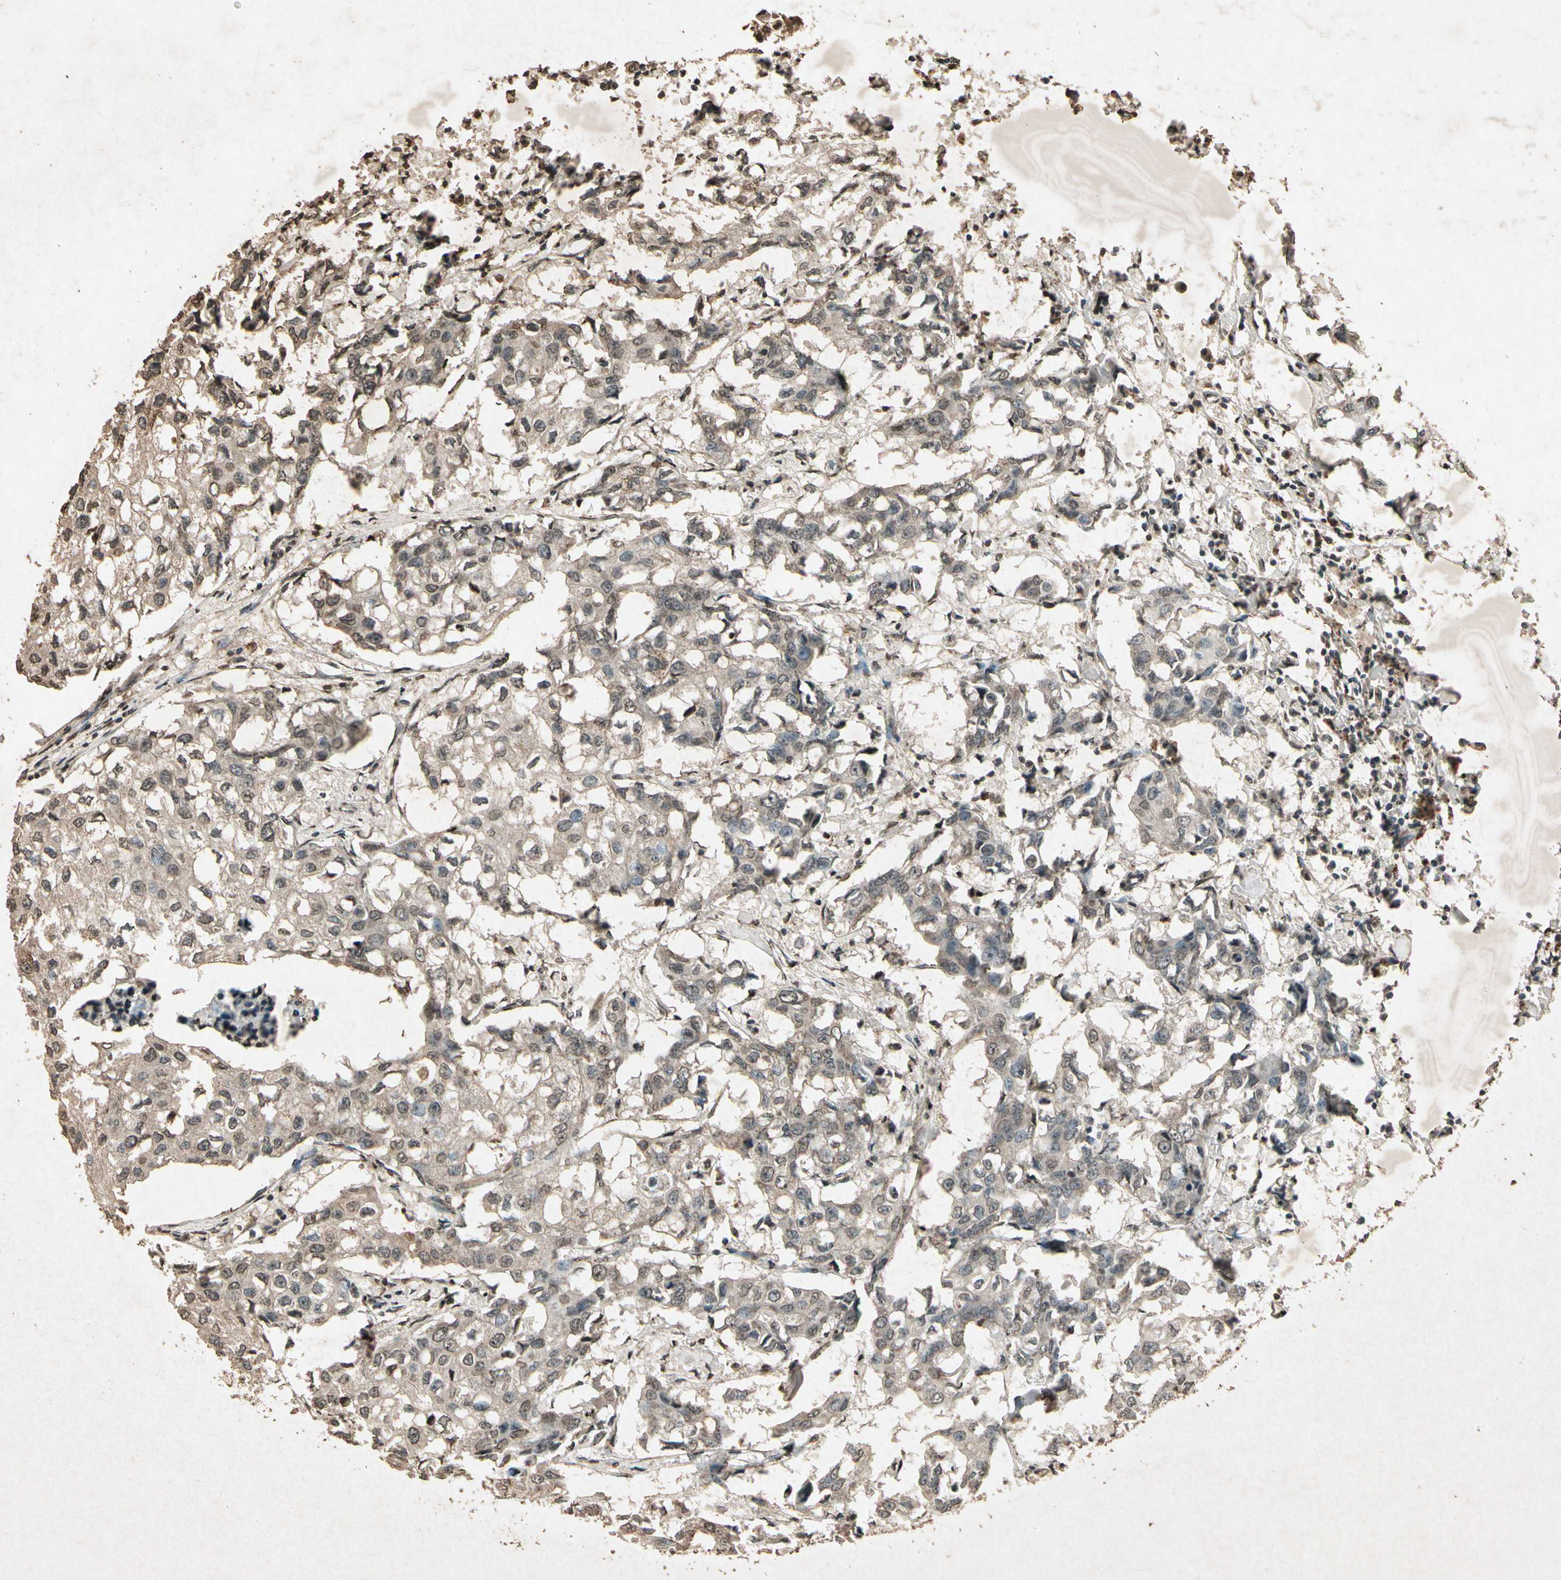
{"staining": {"intensity": "weak", "quantity": "25%-75%", "location": "cytoplasmic/membranous"}, "tissue": "breast cancer", "cell_type": "Tumor cells", "image_type": "cancer", "snomed": [{"axis": "morphology", "description": "Duct carcinoma"}, {"axis": "topography", "description": "Breast"}], "caption": "Immunohistochemistry (IHC) staining of breast cancer, which demonstrates low levels of weak cytoplasmic/membranous staining in approximately 25%-75% of tumor cells indicating weak cytoplasmic/membranous protein positivity. The staining was performed using DAB (brown) for protein detection and nuclei were counterstained in hematoxylin (blue).", "gene": "GC", "patient": {"sex": "female", "age": 27}}